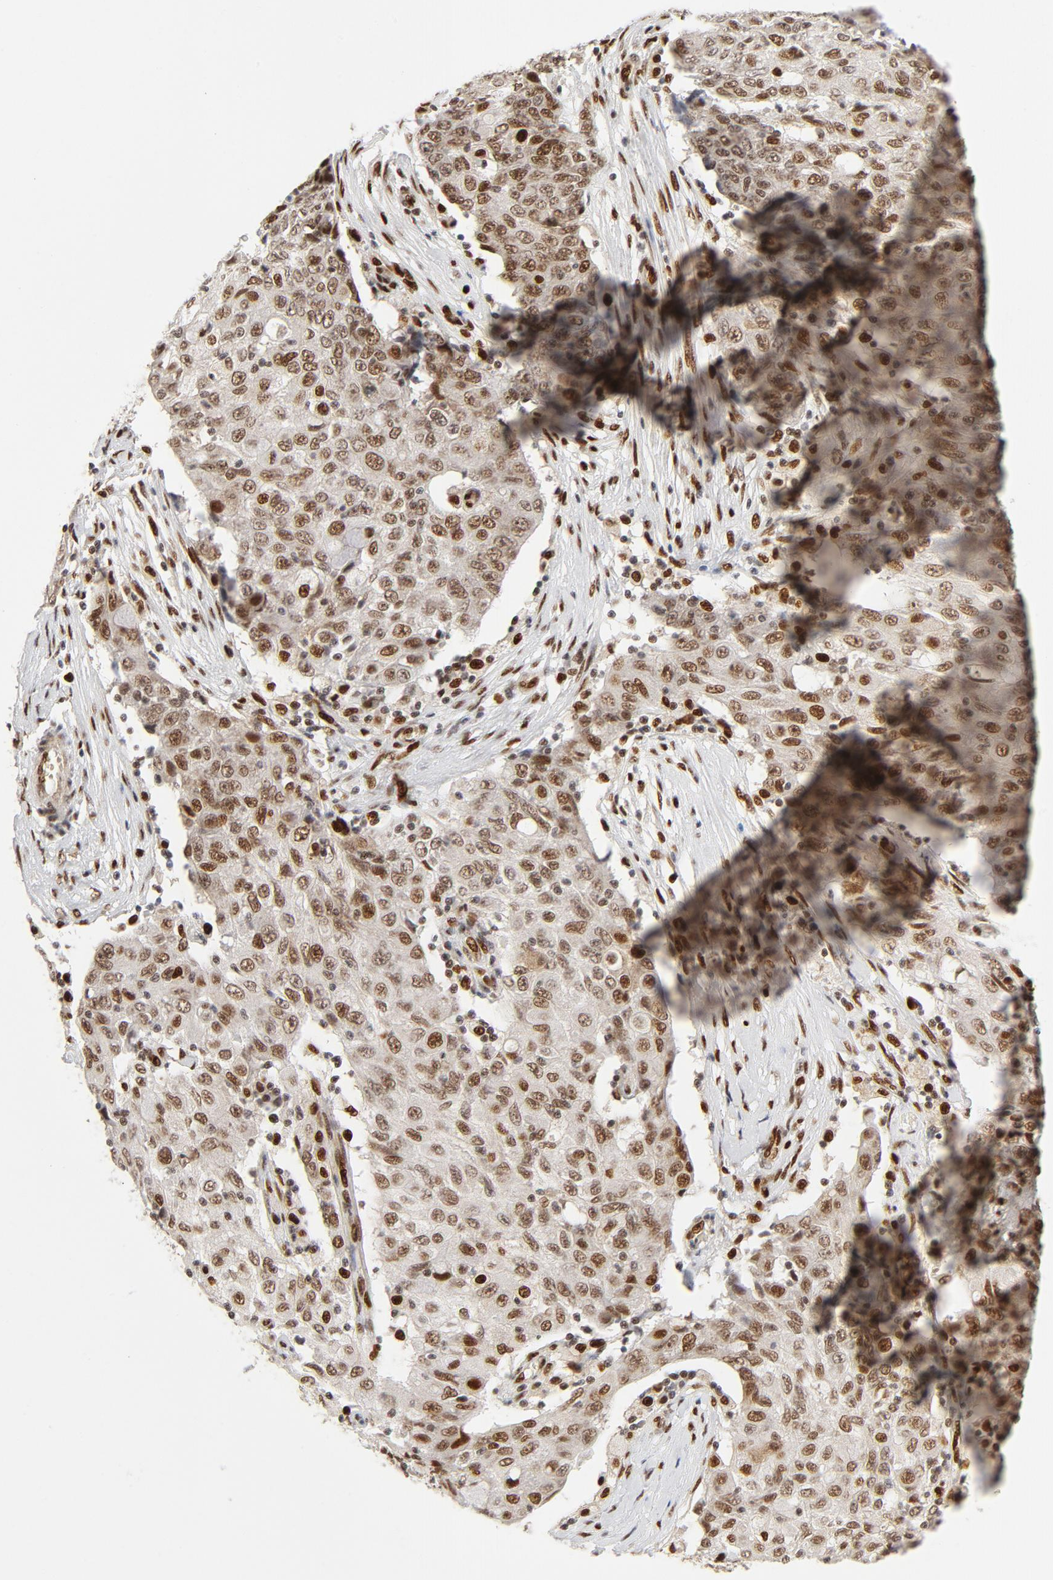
{"staining": {"intensity": "moderate", "quantity": ">75%", "location": "nuclear"}, "tissue": "ovarian cancer", "cell_type": "Tumor cells", "image_type": "cancer", "snomed": [{"axis": "morphology", "description": "Carcinoma, endometroid"}, {"axis": "topography", "description": "Ovary"}], "caption": "An immunohistochemistry photomicrograph of neoplastic tissue is shown. Protein staining in brown highlights moderate nuclear positivity in ovarian cancer within tumor cells.", "gene": "MEF2A", "patient": {"sex": "female", "age": 42}}